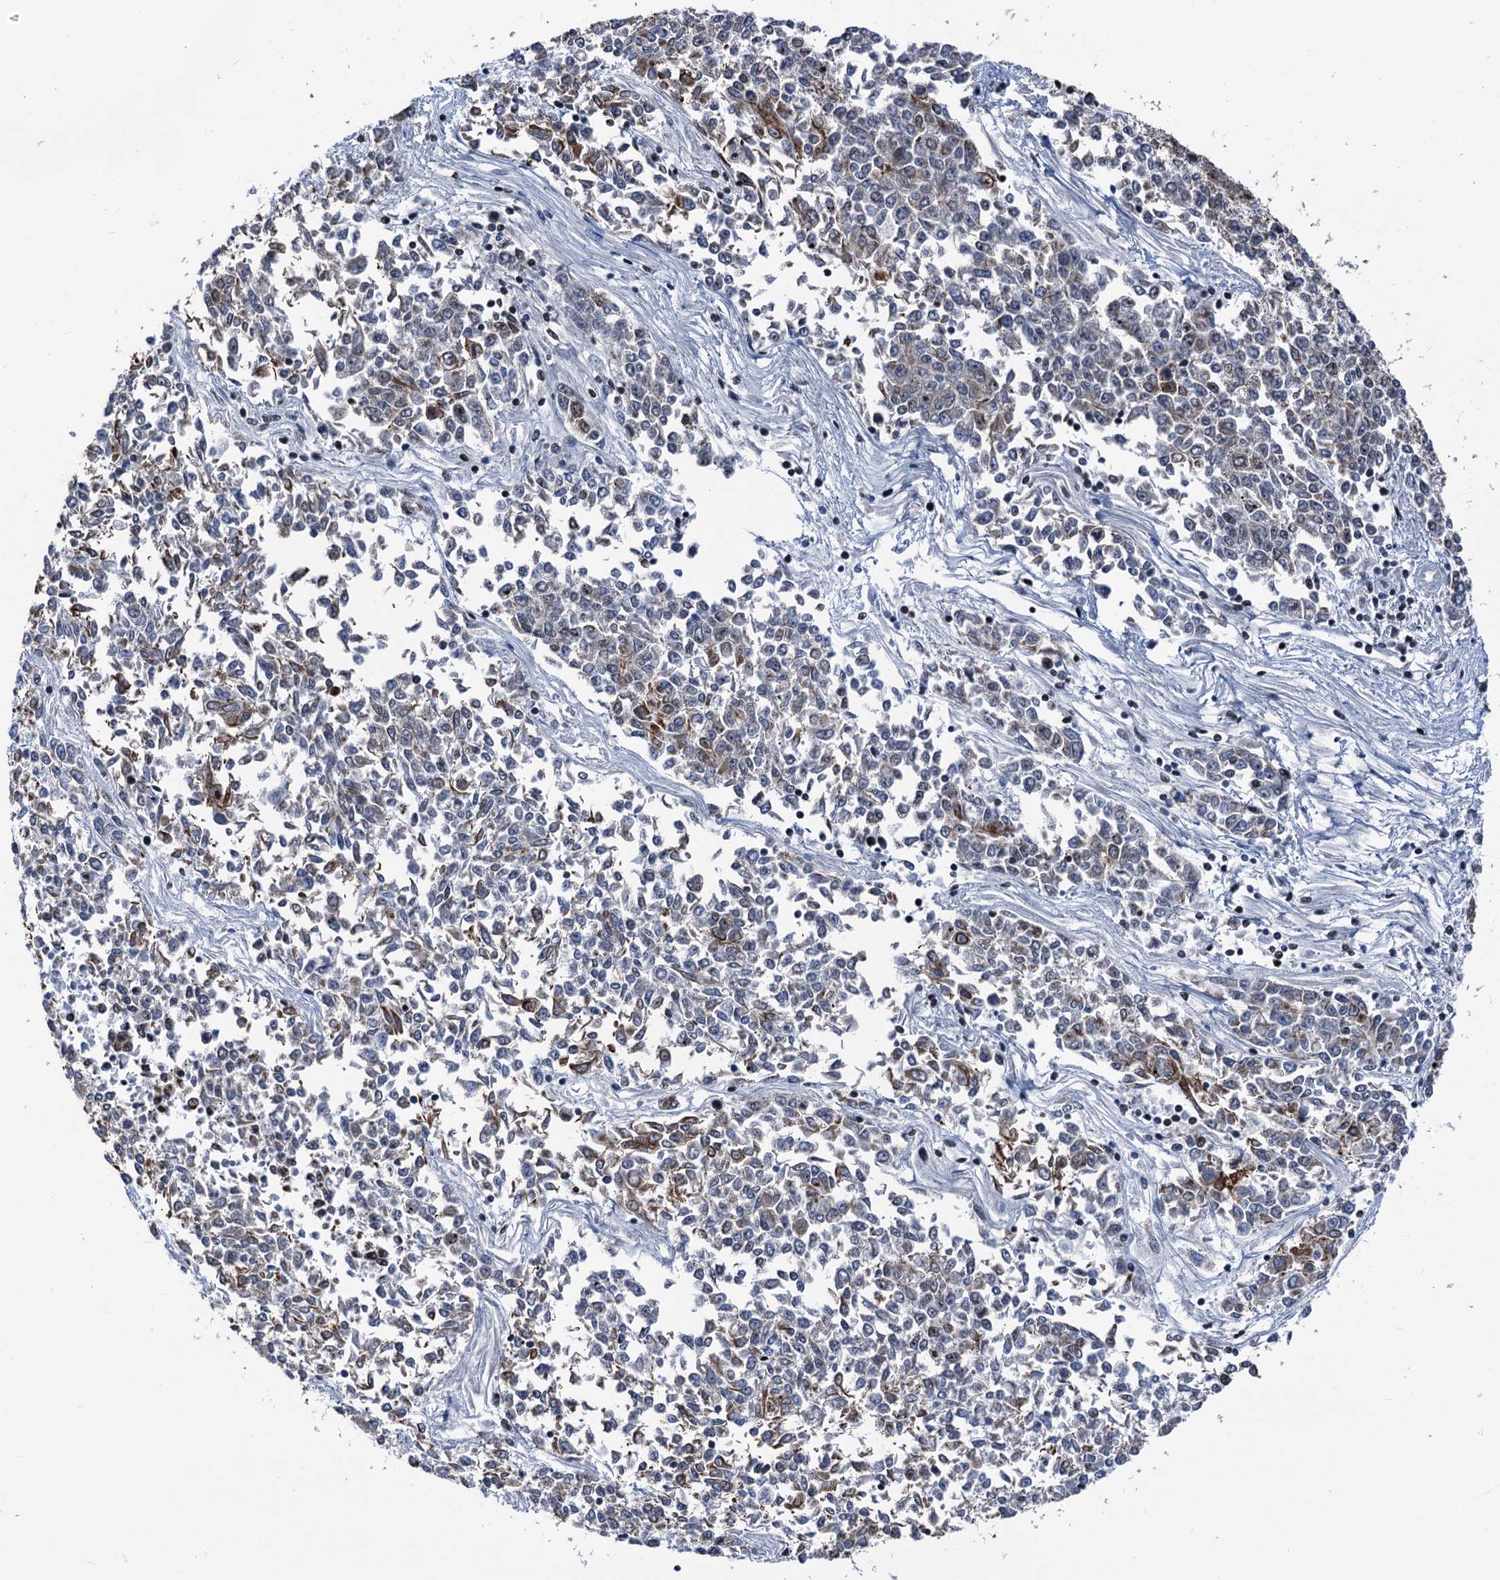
{"staining": {"intensity": "moderate", "quantity": "<25%", "location": "cytoplasmic/membranous"}, "tissue": "endometrial cancer", "cell_type": "Tumor cells", "image_type": "cancer", "snomed": [{"axis": "morphology", "description": "Adenocarcinoma, NOS"}, {"axis": "topography", "description": "Endometrium"}], "caption": "Endometrial cancer (adenocarcinoma) stained with a brown dye exhibits moderate cytoplasmic/membranous positive expression in about <25% of tumor cells.", "gene": "DDX23", "patient": {"sex": "female", "age": 50}}